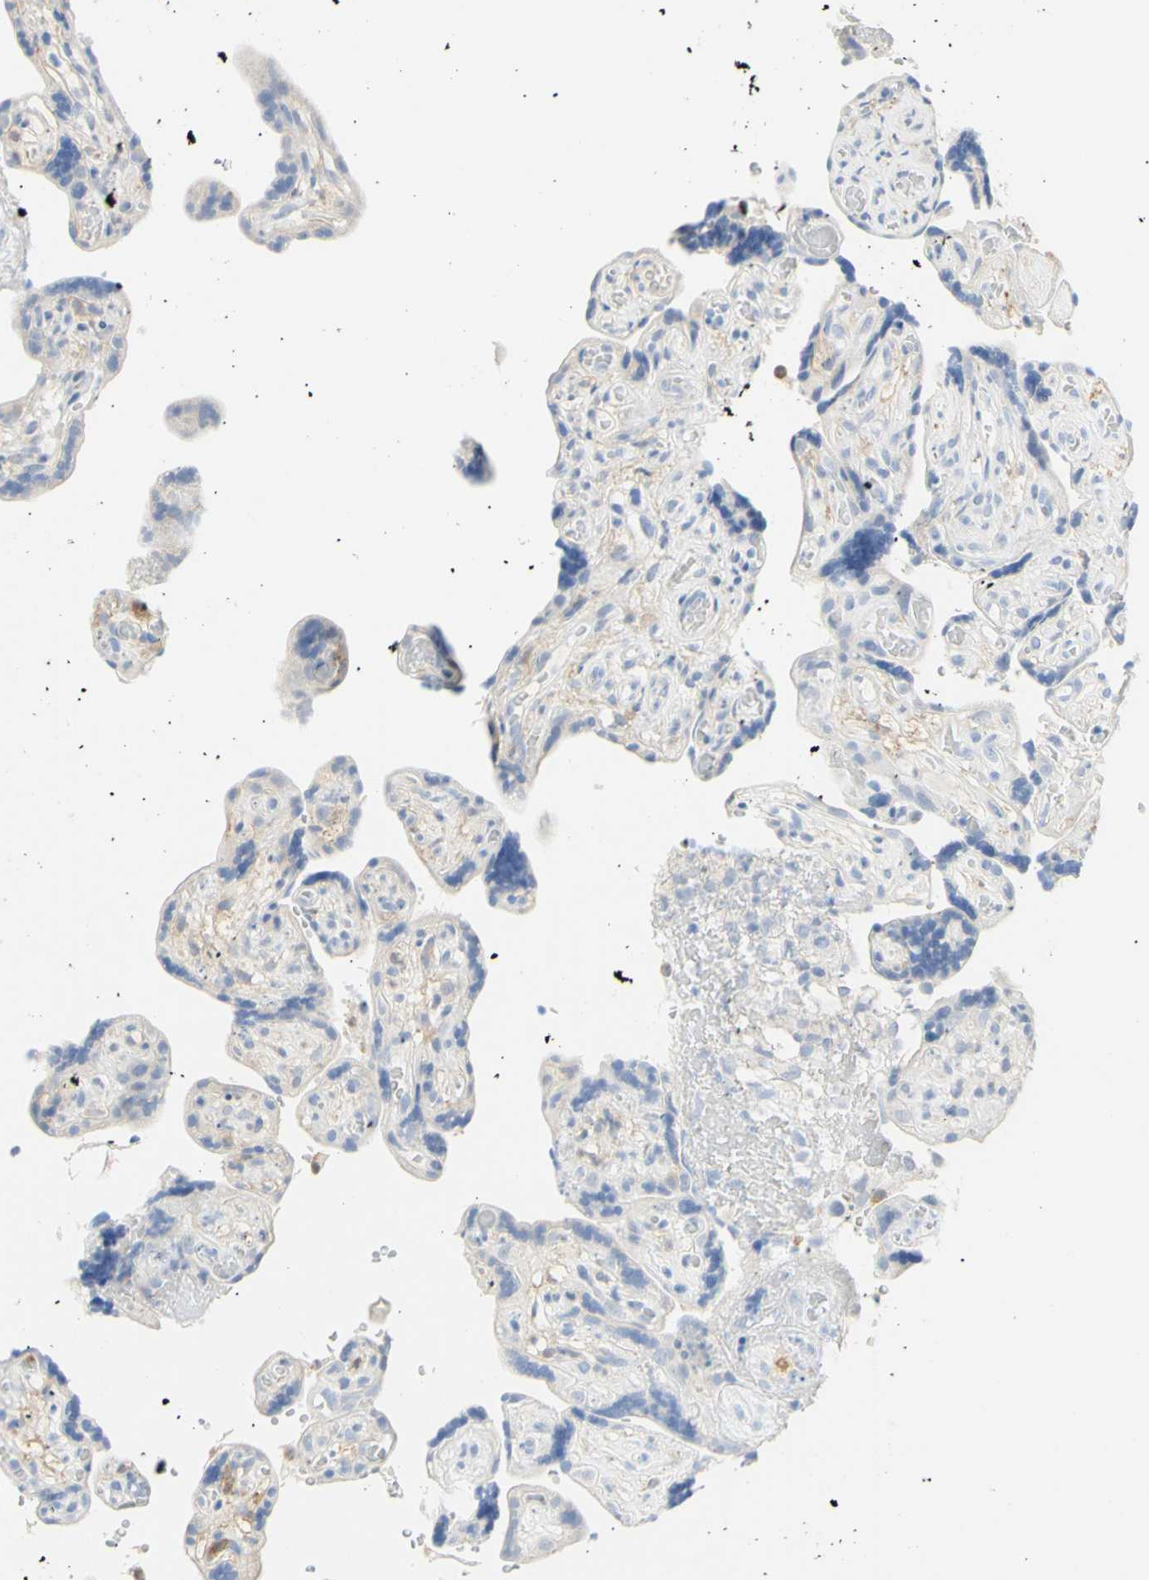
{"staining": {"intensity": "weak", "quantity": "<25%", "location": "cytoplasmic/membranous"}, "tissue": "placenta", "cell_type": "Trophoblastic cells", "image_type": "normal", "snomed": [{"axis": "morphology", "description": "Normal tissue, NOS"}, {"axis": "topography", "description": "Placenta"}], "caption": "Trophoblastic cells show no significant positivity in unremarkable placenta.", "gene": "B4GALNT3", "patient": {"sex": "female", "age": 30}}